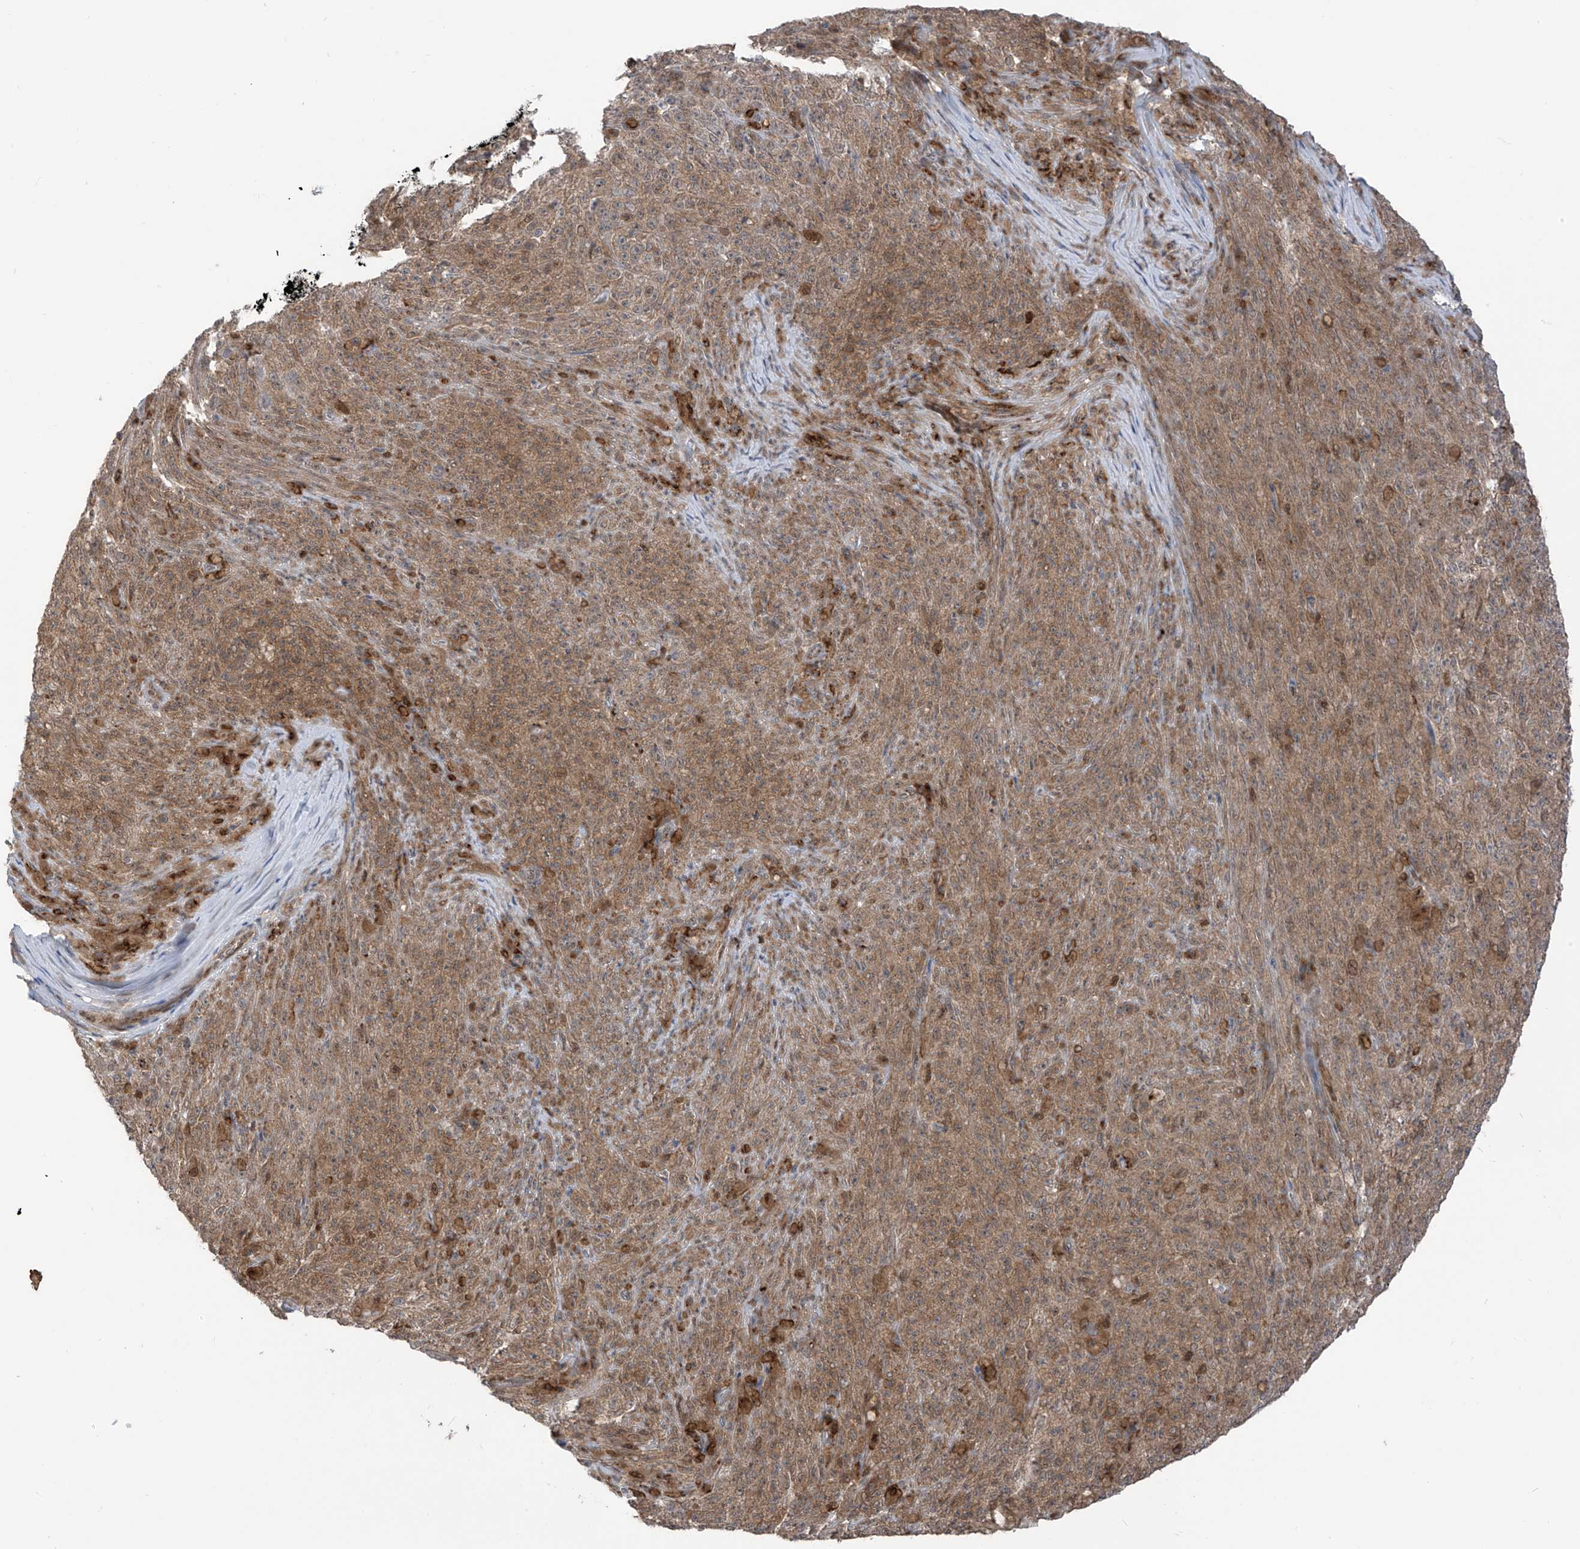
{"staining": {"intensity": "moderate", "quantity": ">75%", "location": "cytoplasmic/membranous"}, "tissue": "melanoma", "cell_type": "Tumor cells", "image_type": "cancer", "snomed": [{"axis": "morphology", "description": "Malignant melanoma, NOS"}, {"axis": "topography", "description": "Skin"}], "caption": "The image demonstrates immunohistochemical staining of melanoma. There is moderate cytoplasmic/membranous staining is identified in approximately >75% of tumor cells. Using DAB (3,3'-diaminobenzidine) (brown) and hematoxylin (blue) stains, captured at high magnification using brightfield microscopy.", "gene": "PDE11A", "patient": {"sex": "female", "age": 82}}